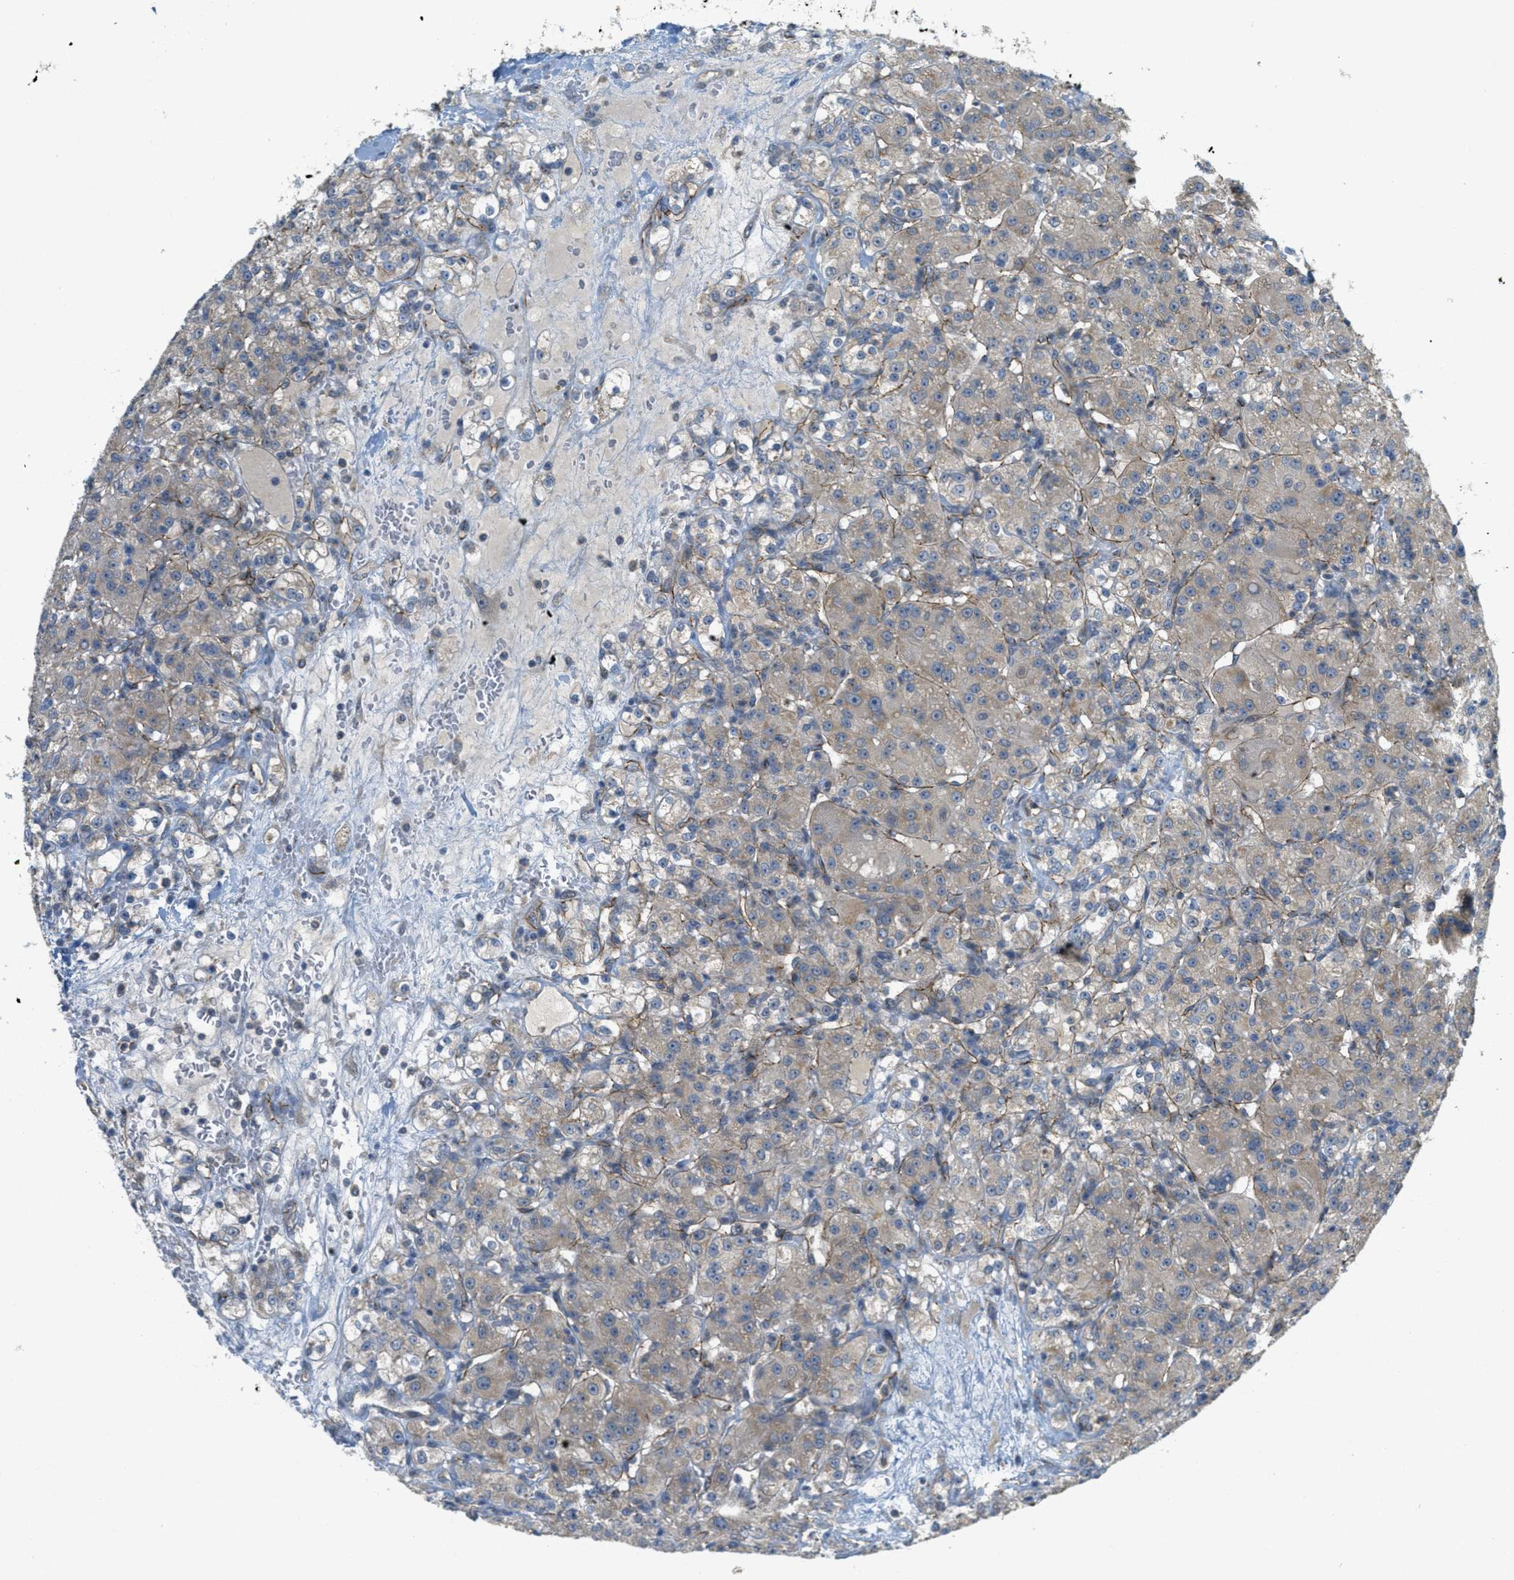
{"staining": {"intensity": "weak", "quantity": "25%-75%", "location": "cytoplasmic/membranous"}, "tissue": "renal cancer", "cell_type": "Tumor cells", "image_type": "cancer", "snomed": [{"axis": "morphology", "description": "Normal tissue, NOS"}, {"axis": "morphology", "description": "Adenocarcinoma, NOS"}, {"axis": "topography", "description": "Kidney"}], "caption": "DAB (3,3'-diaminobenzidine) immunohistochemical staining of renal adenocarcinoma demonstrates weak cytoplasmic/membranous protein expression in about 25%-75% of tumor cells.", "gene": "JCAD", "patient": {"sex": "male", "age": 61}}